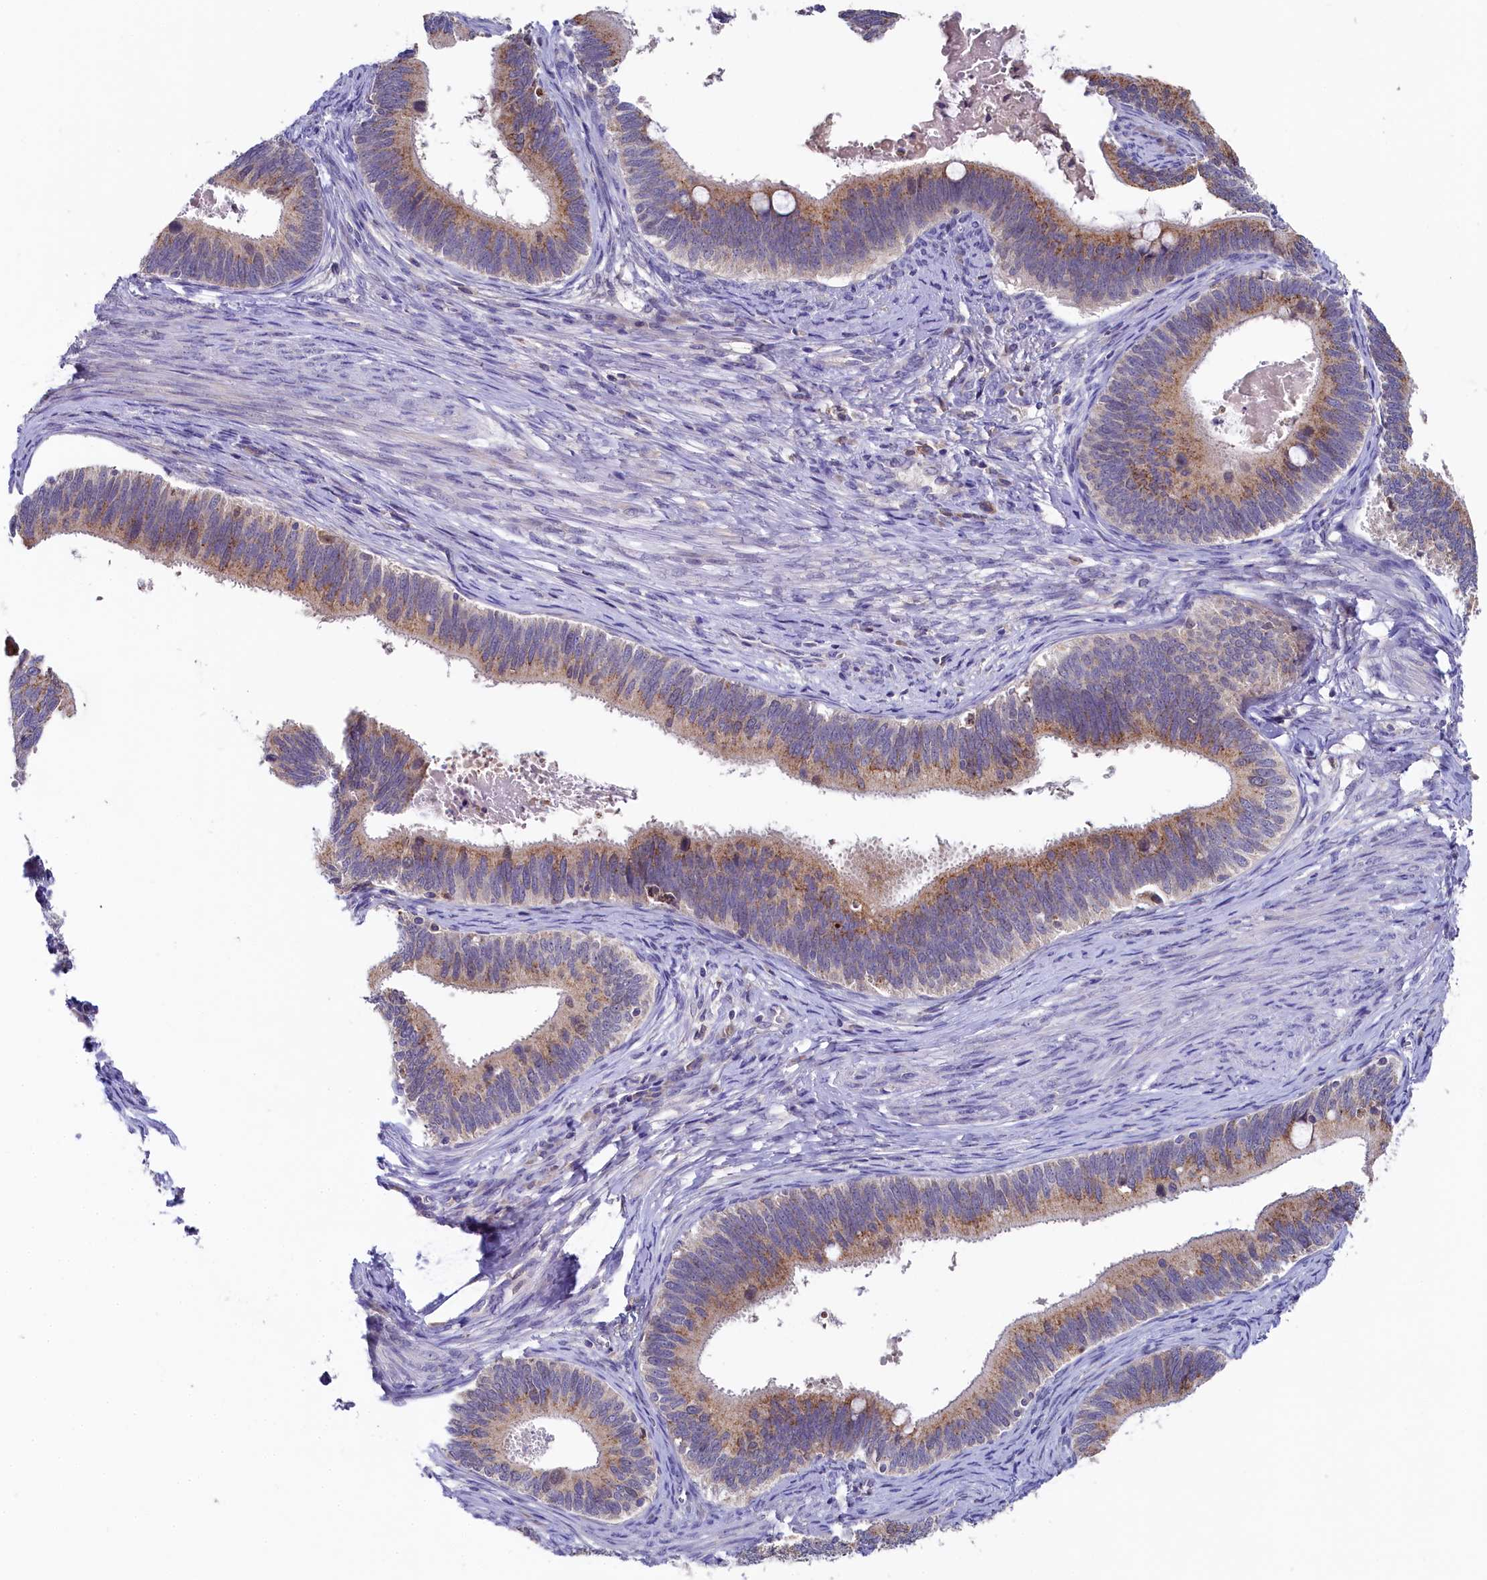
{"staining": {"intensity": "moderate", "quantity": ">75%", "location": "cytoplasmic/membranous"}, "tissue": "cervical cancer", "cell_type": "Tumor cells", "image_type": "cancer", "snomed": [{"axis": "morphology", "description": "Adenocarcinoma, NOS"}, {"axis": "topography", "description": "Cervix"}], "caption": "This histopathology image shows cervical cancer (adenocarcinoma) stained with IHC to label a protein in brown. The cytoplasmic/membranous of tumor cells show moderate positivity for the protein. Nuclei are counter-stained blue.", "gene": "SPINK9", "patient": {"sex": "female", "age": 42}}